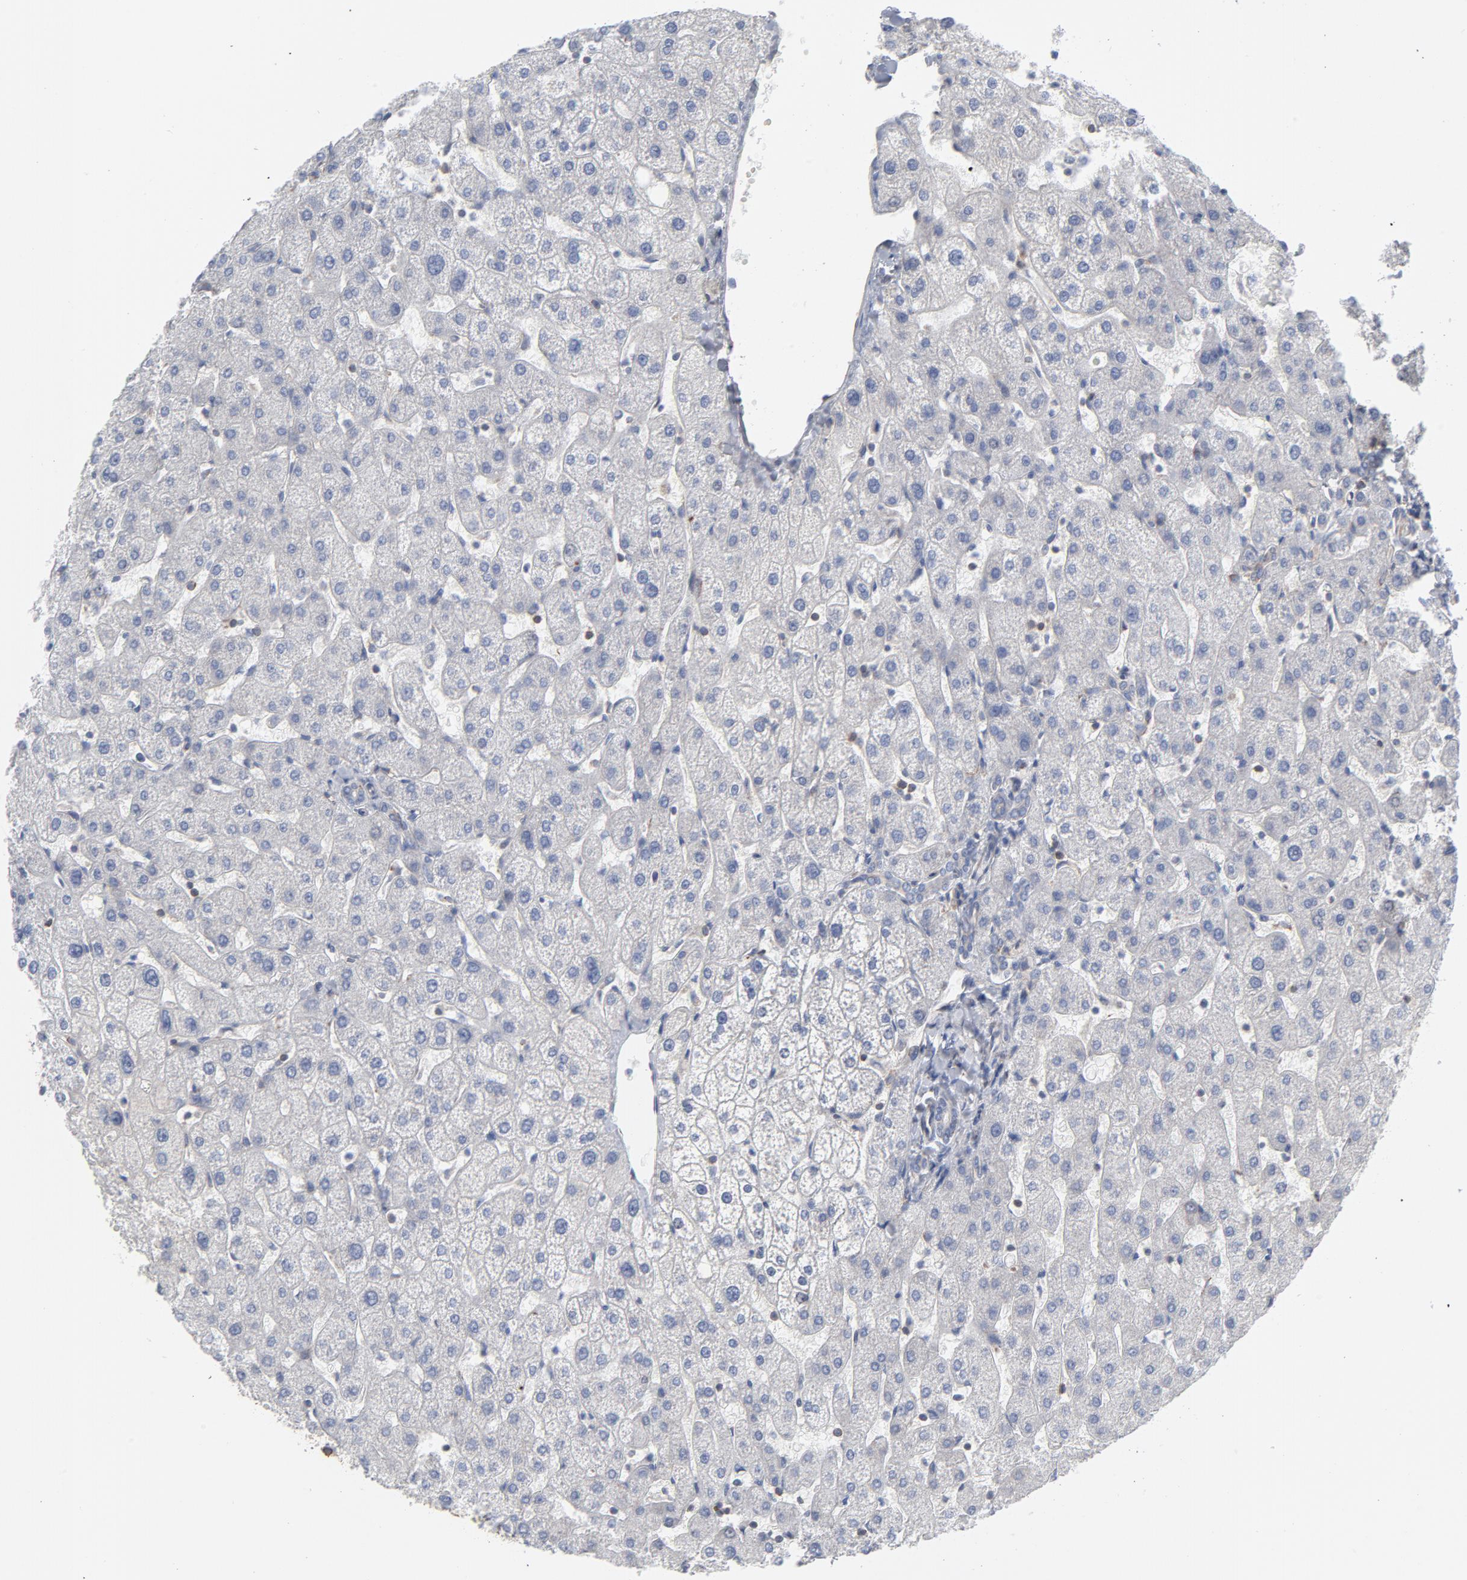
{"staining": {"intensity": "negative", "quantity": "none", "location": "none"}, "tissue": "liver", "cell_type": "Cholangiocytes", "image_type": "normal", "snomed": [{"axis": "morphology", "description": "Normal tissue, NOS"}, {"axis": "topography", "description": "Liver"}], "caption": "This is an immunohistochemistry (IHC) image of benign liver. There is no positivity in cholangiocytes.", "gene": "OXA1L", "patient": {"sex": "male", "age": 67}}